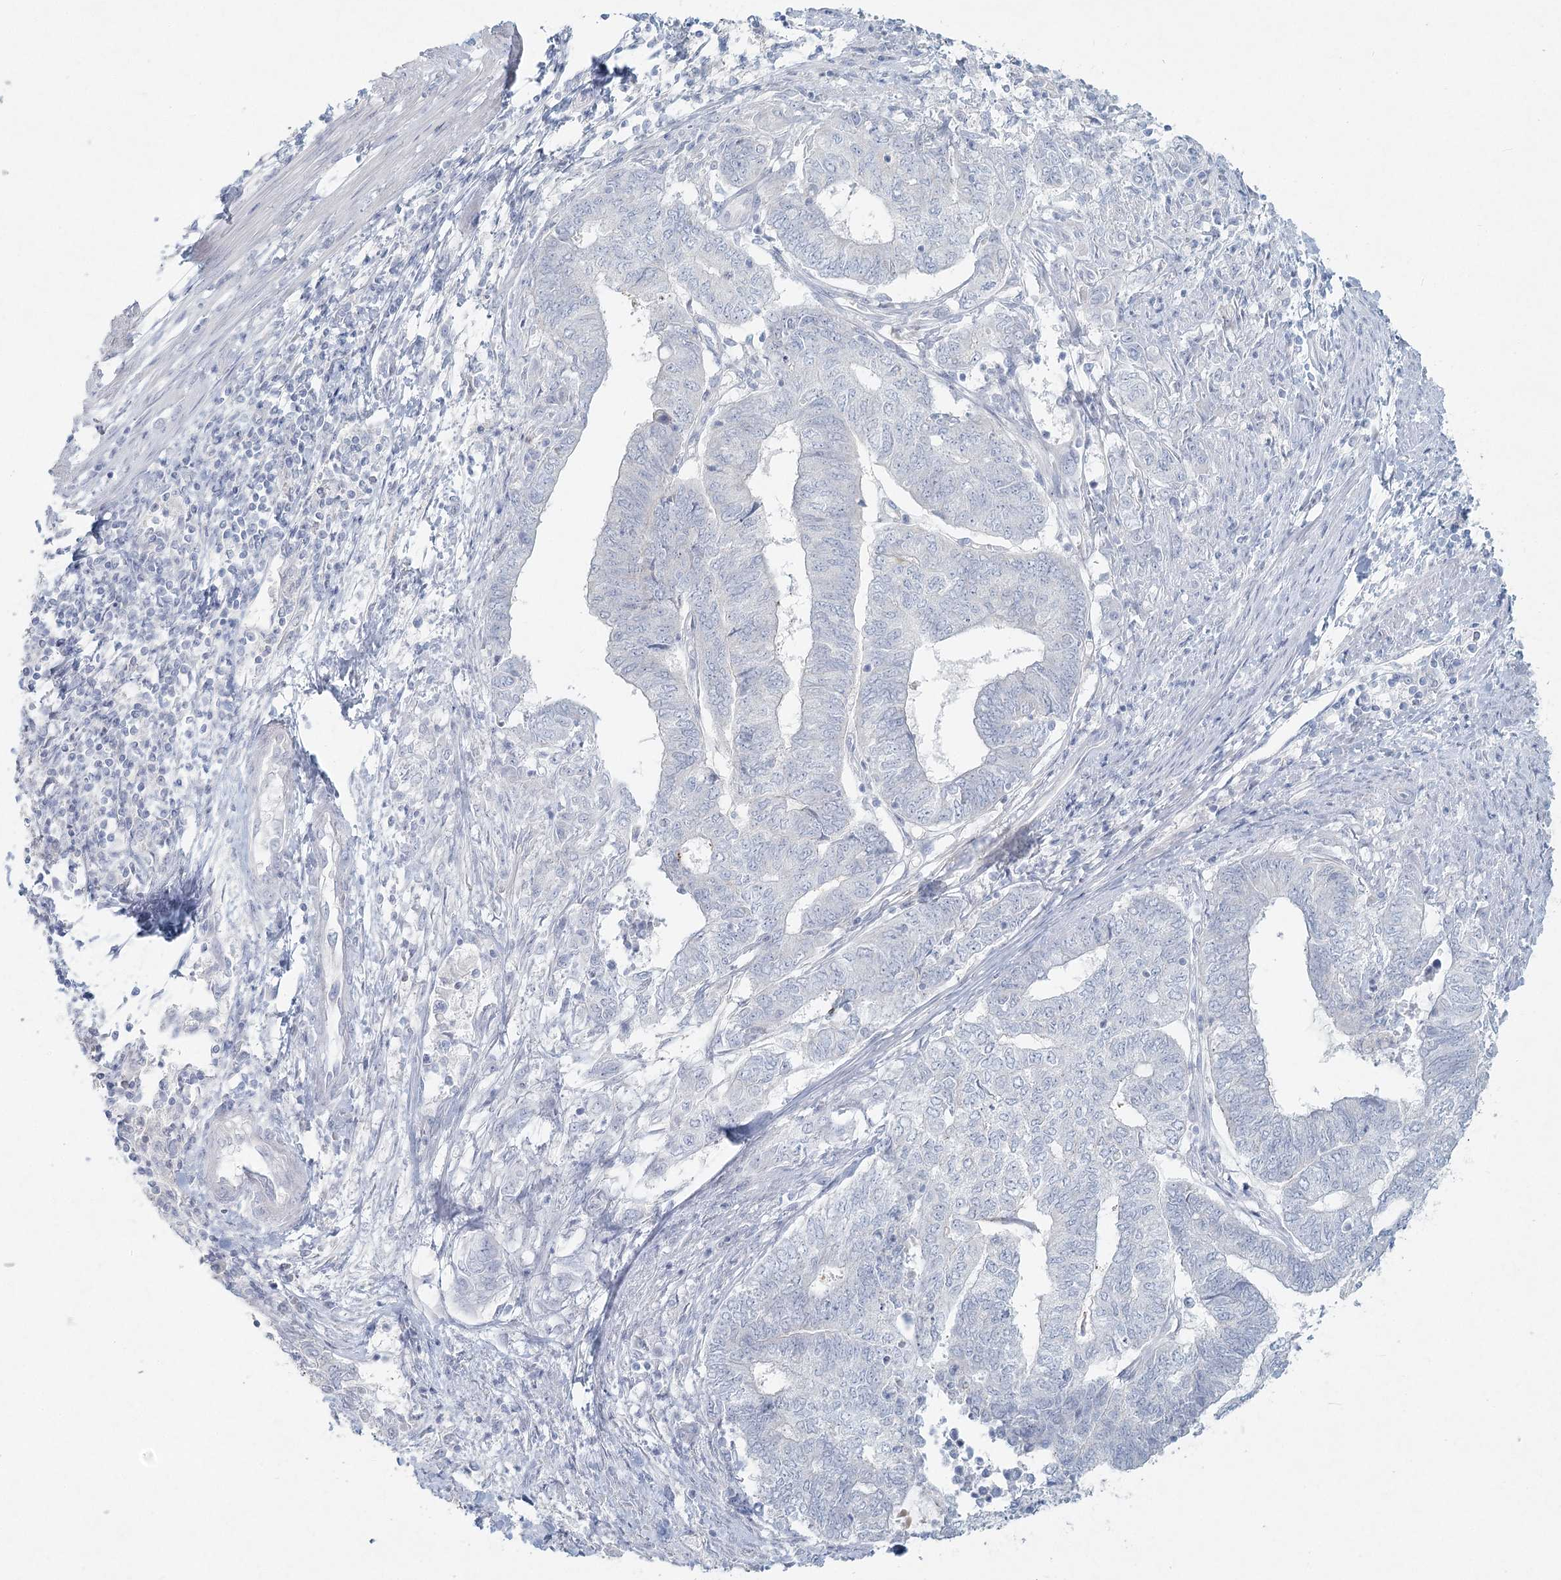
{"staining": {"intensity": "negative", "quantity": "none", "location": "none"}, "tissue": "endometrial cancer", "cell_type": "Tumor cells", "image_type": "cancer", "snomed": [{"axis": "morphology", "description": "Adenocarcinoma, NOS"}, {"axis": "topography", "description": "Uterus"}, {"axis": "topography", "description": "Endometrium"}], "caption": "DAB immunohistochemical staining of human endometrial cancer shows no significant positivity in tumor cells. Brightfield microscopy of immunohistochemistry stained with DAB (3,3'-diaminobenzidine) (brown) and hematoxylin (blue), captured at high magnification.", "gene": "LRP2BP", "patient": {"sex": "female", "age": 70}}